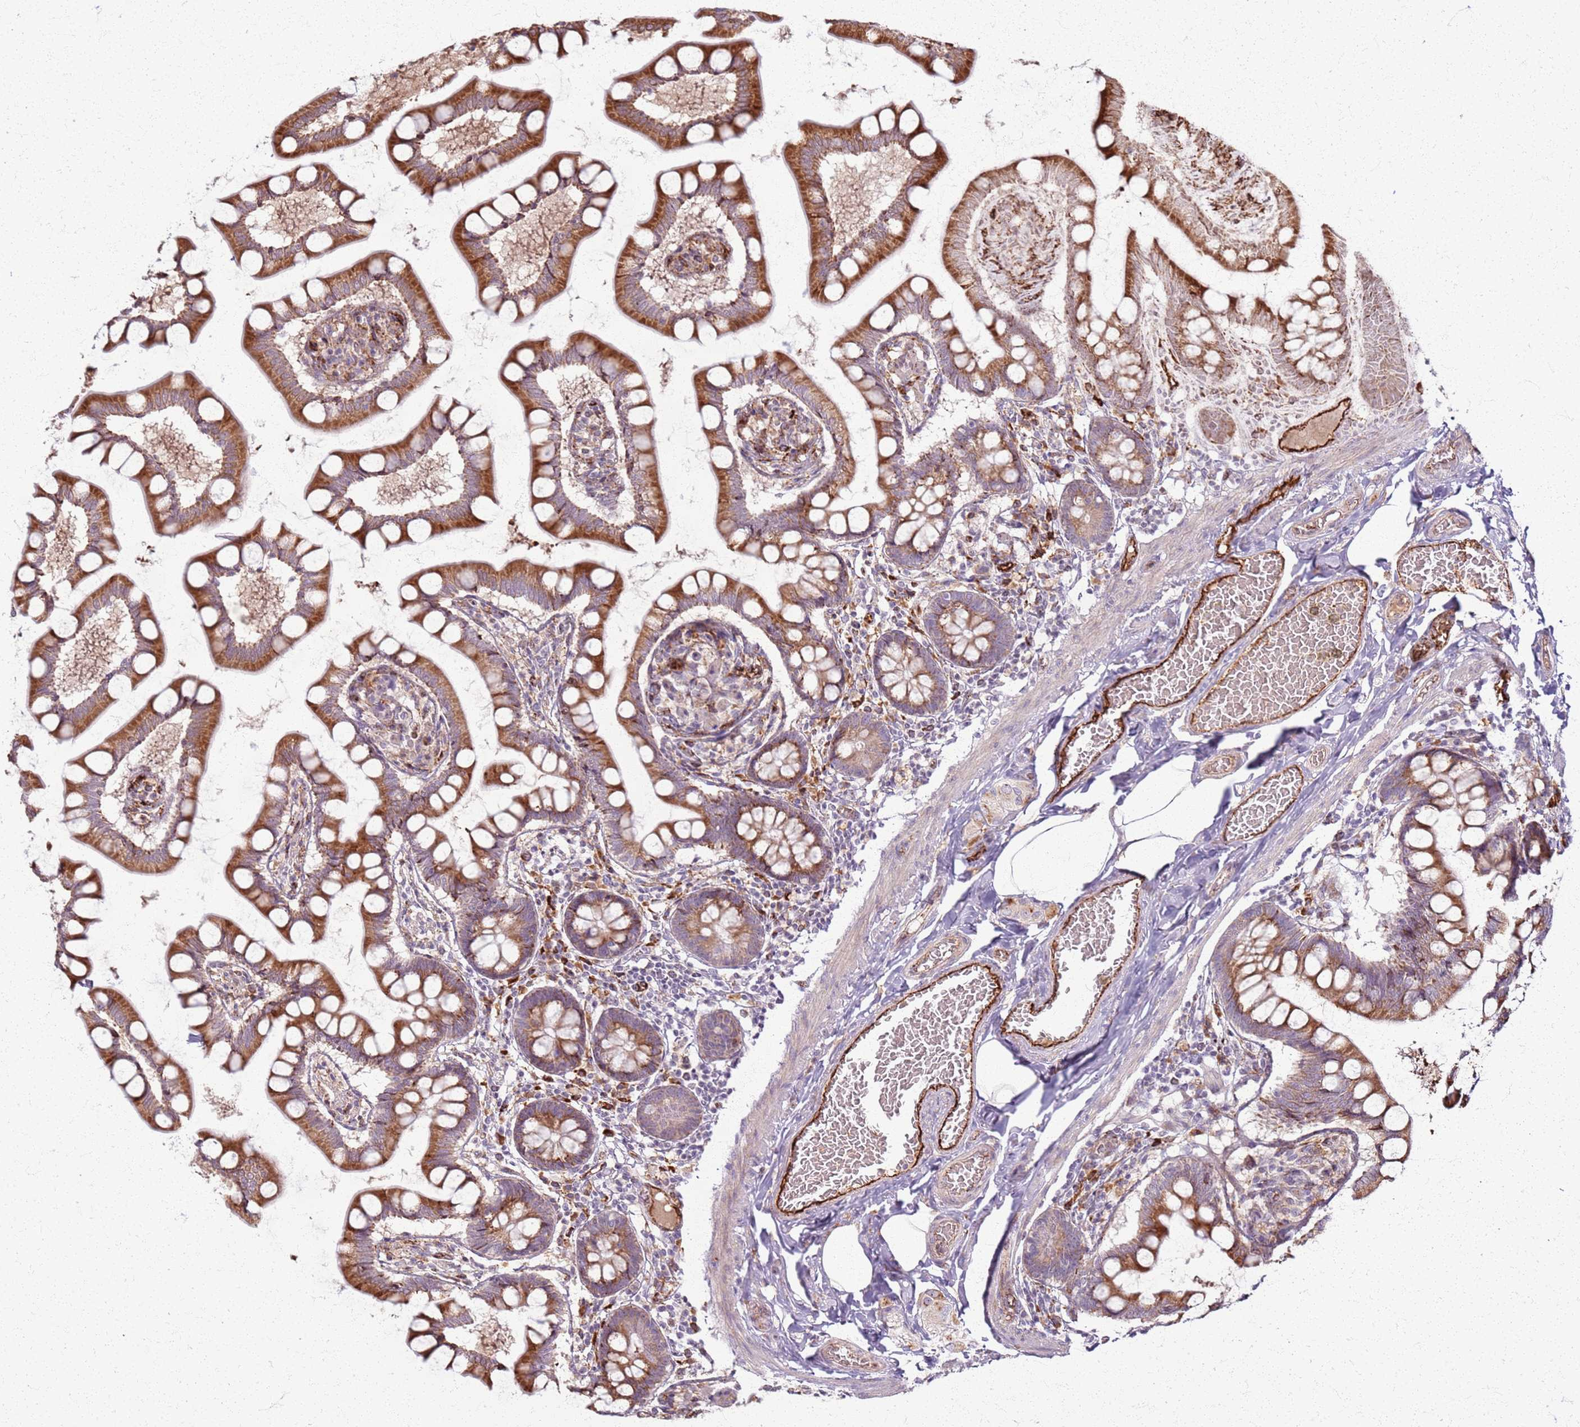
{"staining": {"intensity": "strong", "quantity": ">75%", "location": "cytoplasmic/membranous"}, "tissue": "small intestine", "cell_type": "Glandular cells", "image_type": "normal", "snomed": [{"axis": "morphology", "description": "Normal tissue, NOS"}, {"axis": "topography", "description": "Small intestine"}], "caption": "Immunohistochemical staining of normal small intestine shows strong cytoplasmic/membranous protein positivity in approximately >75% of glandular cells. Immunohistochemistry (ihc) stains the protein of interest in brown and the nuclei are stained blue.", "gene": "KRI1", "patient": {"sex": "male", "age": 41}}